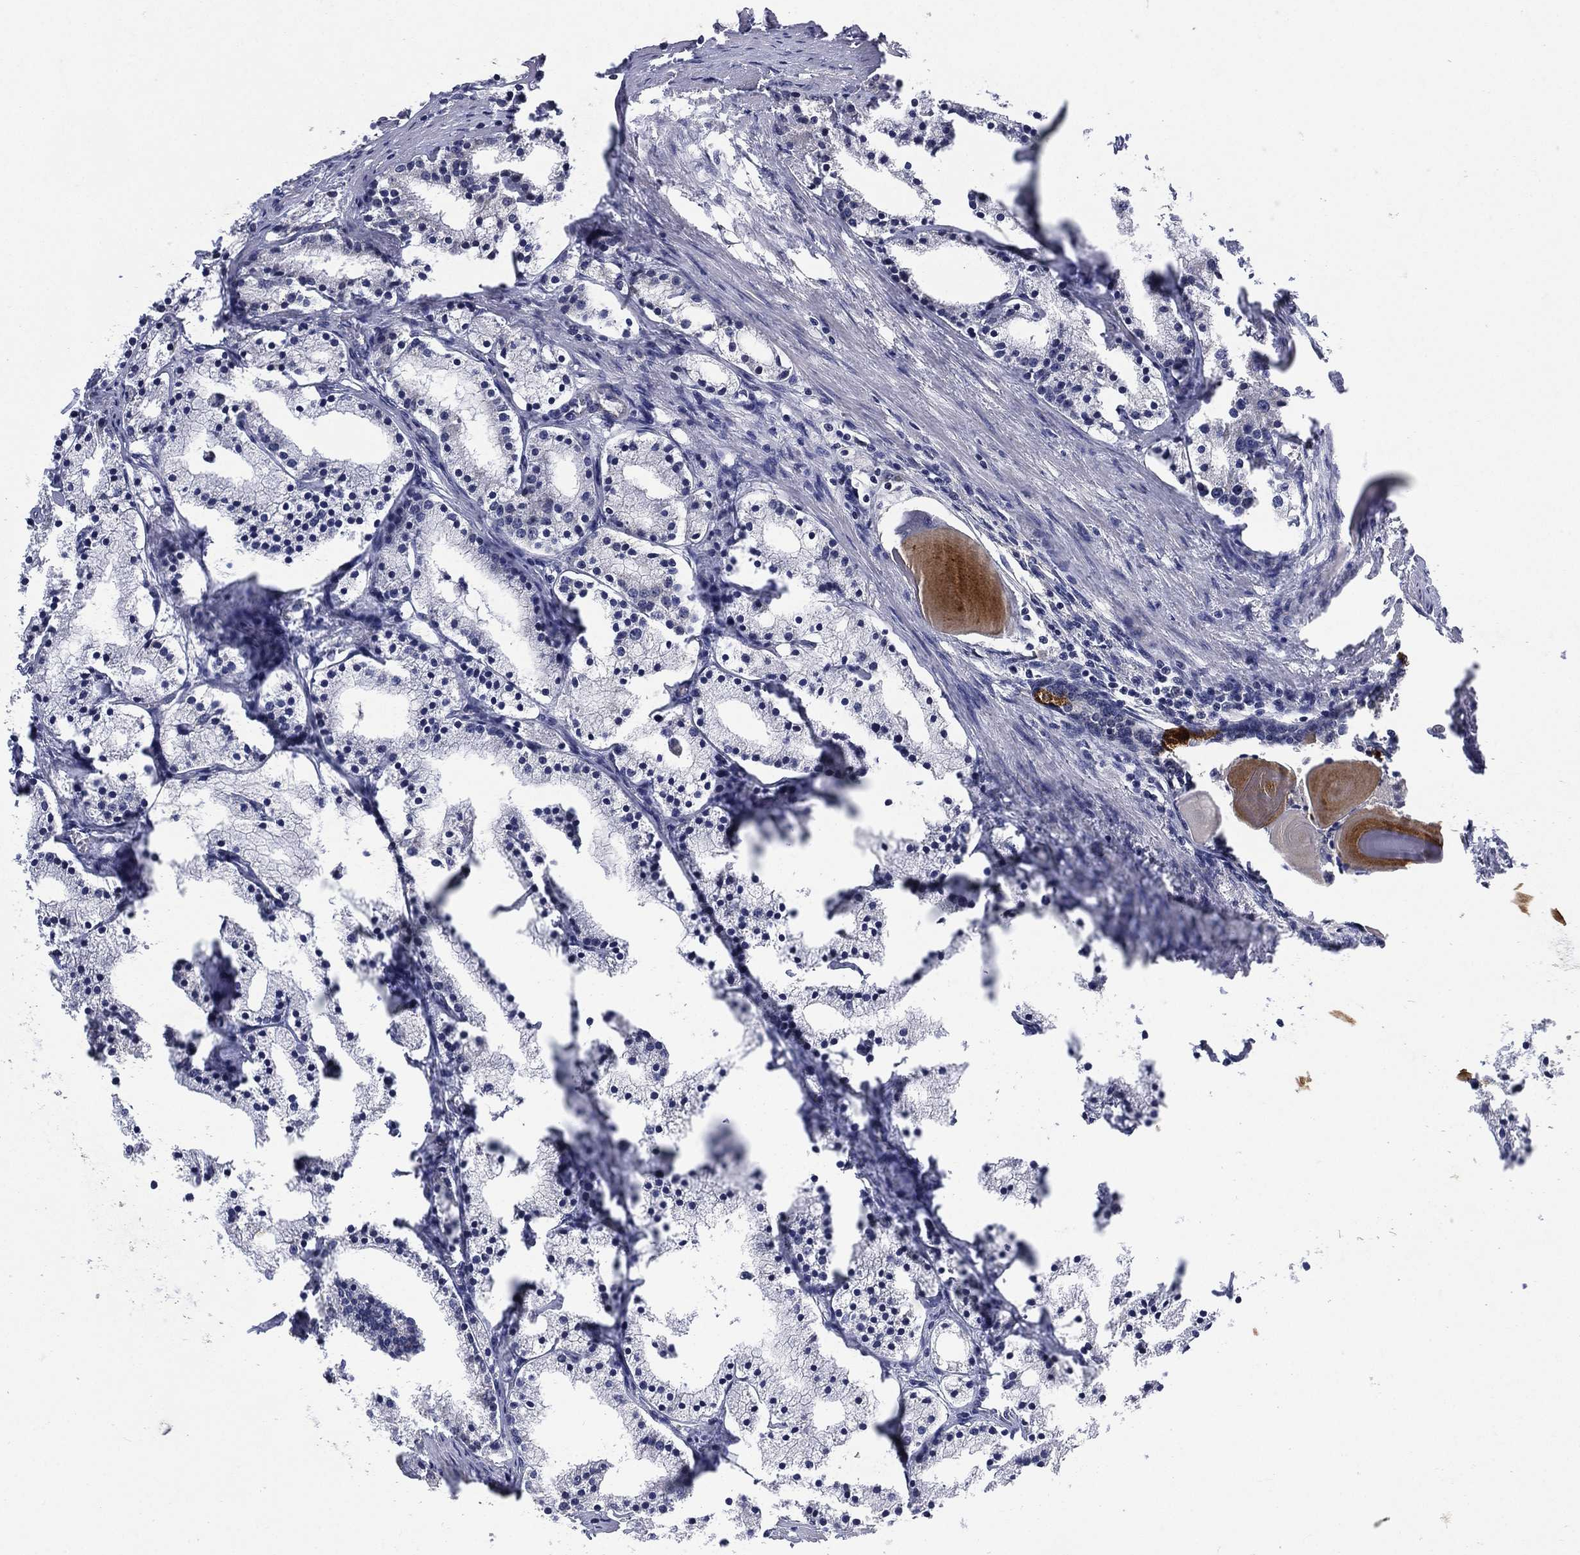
{"staining": {"intensity": "negative", "quantity": "none", "location": "none"}, "tissue": "prostate cancer", "cell_type": "Tumor cells", "image_type": "cancer", "snomed": [{"axis": "morphology", "description": "Adenocarcinoma, NOS"}, {"axis": "topography", "description": "Prostate"}], "caption": "Immunohistochemical staining of human prostate cancer (adenocarcinoma) reveals no significant staining in tumor cells. The staining was performed using DAB (3,3'-diaminobenzidine) to visualize the protein expression in brown, while the nuclei were stained in blue with hematoxylin (Magnification: 20x).", "gene": "SELENOO", "patient": {"sex": "male", "age": 69}}